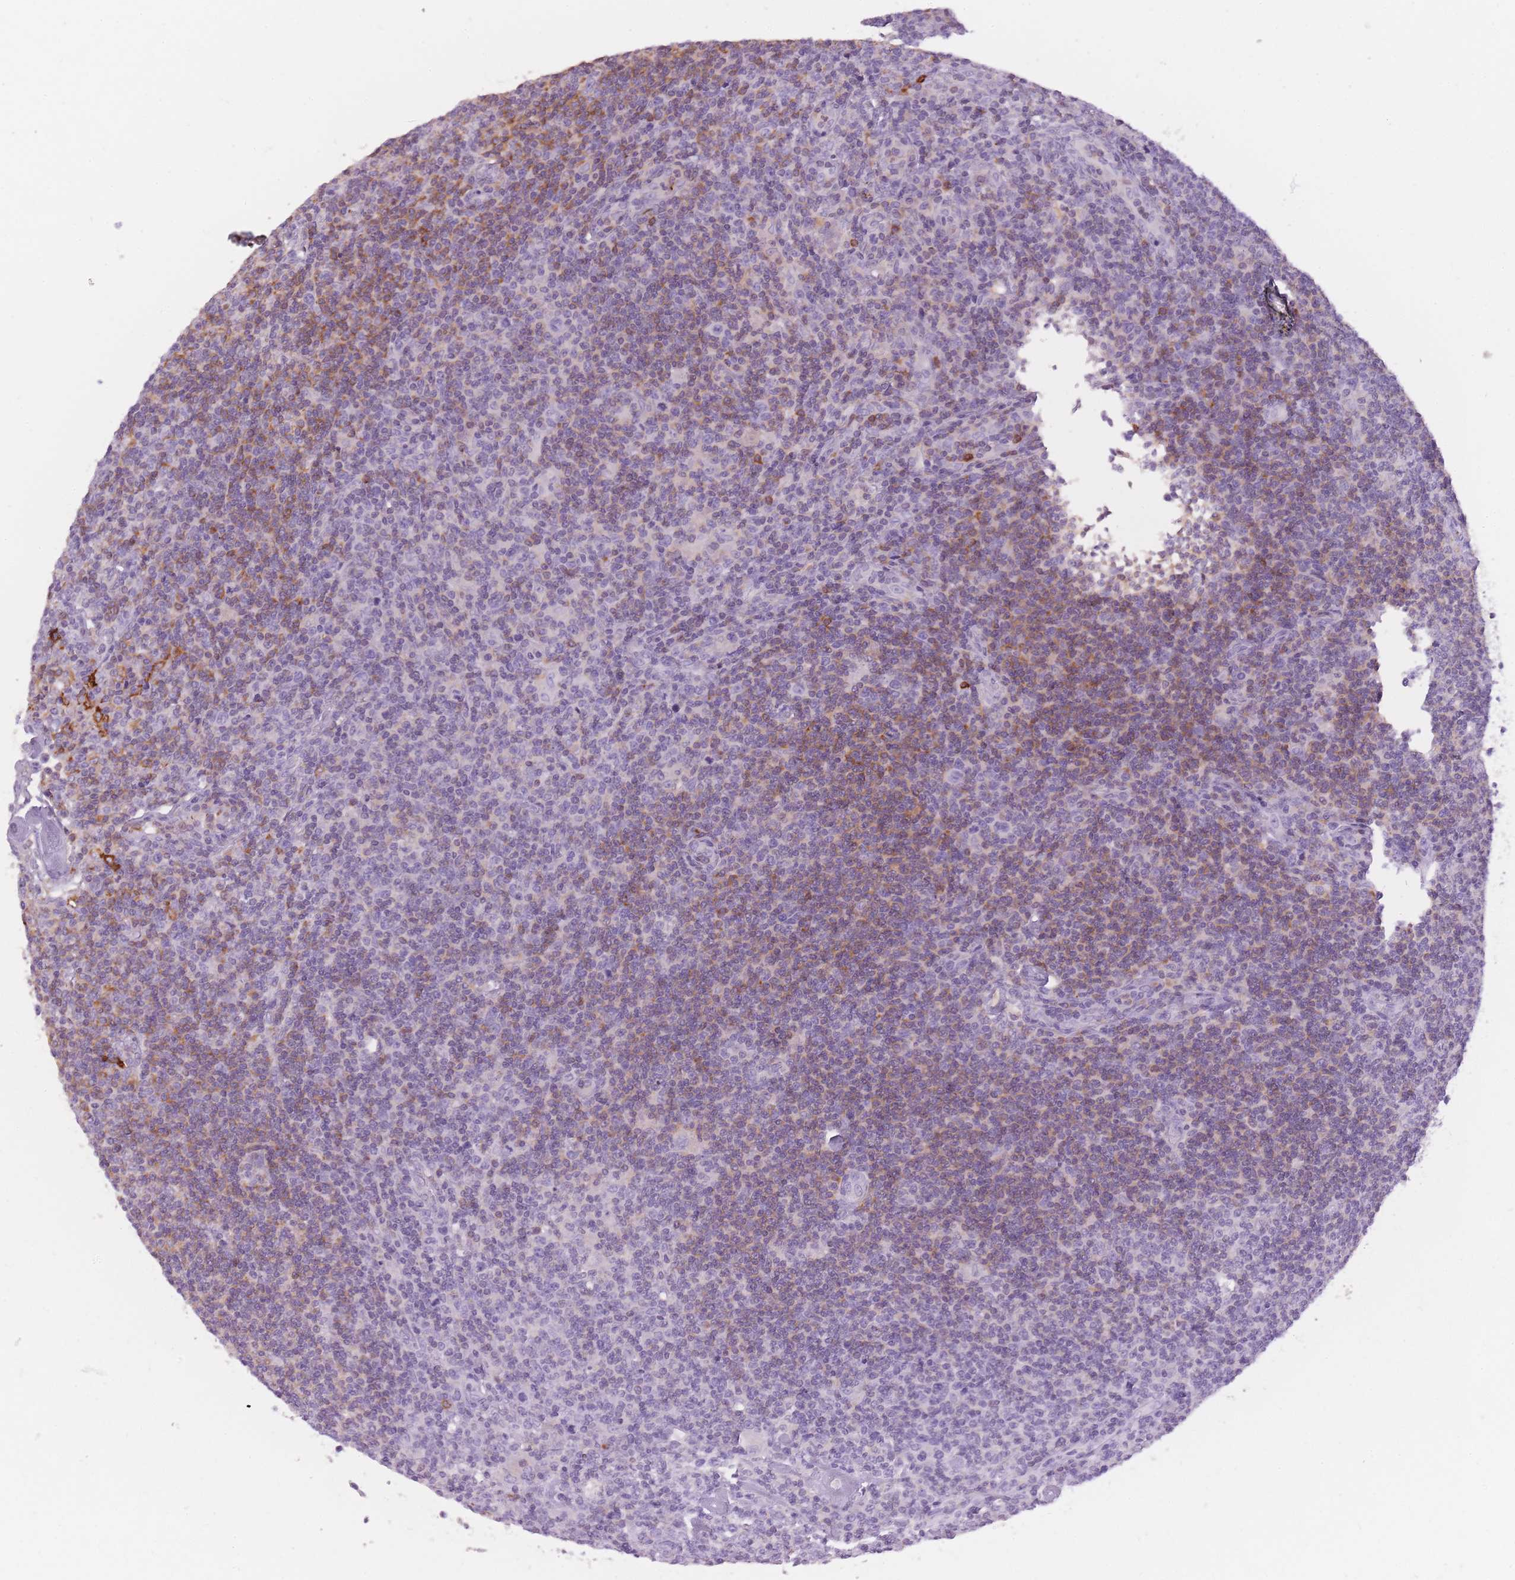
{"staining": {"intensity": "negative", "quantity": "none", "location": "none"}, "tissue": "lymphoma", "cell_type": "Tumor cells", "image_type": "cancer", "snomed": [{"axis": "morphology", "description": "Hodgkin's disease, NOS"}, {"axis": "topography", "description": "Lymph node"}], "caption": "Lymphoma was stained to show a protein in brown. There is no significant staining in tumor cells. (Immunohistochemistry (ihc), brightfield microscopy, high magnification).", "gene": "NDST2", "patient": {"sex": "male", "age": 83}}